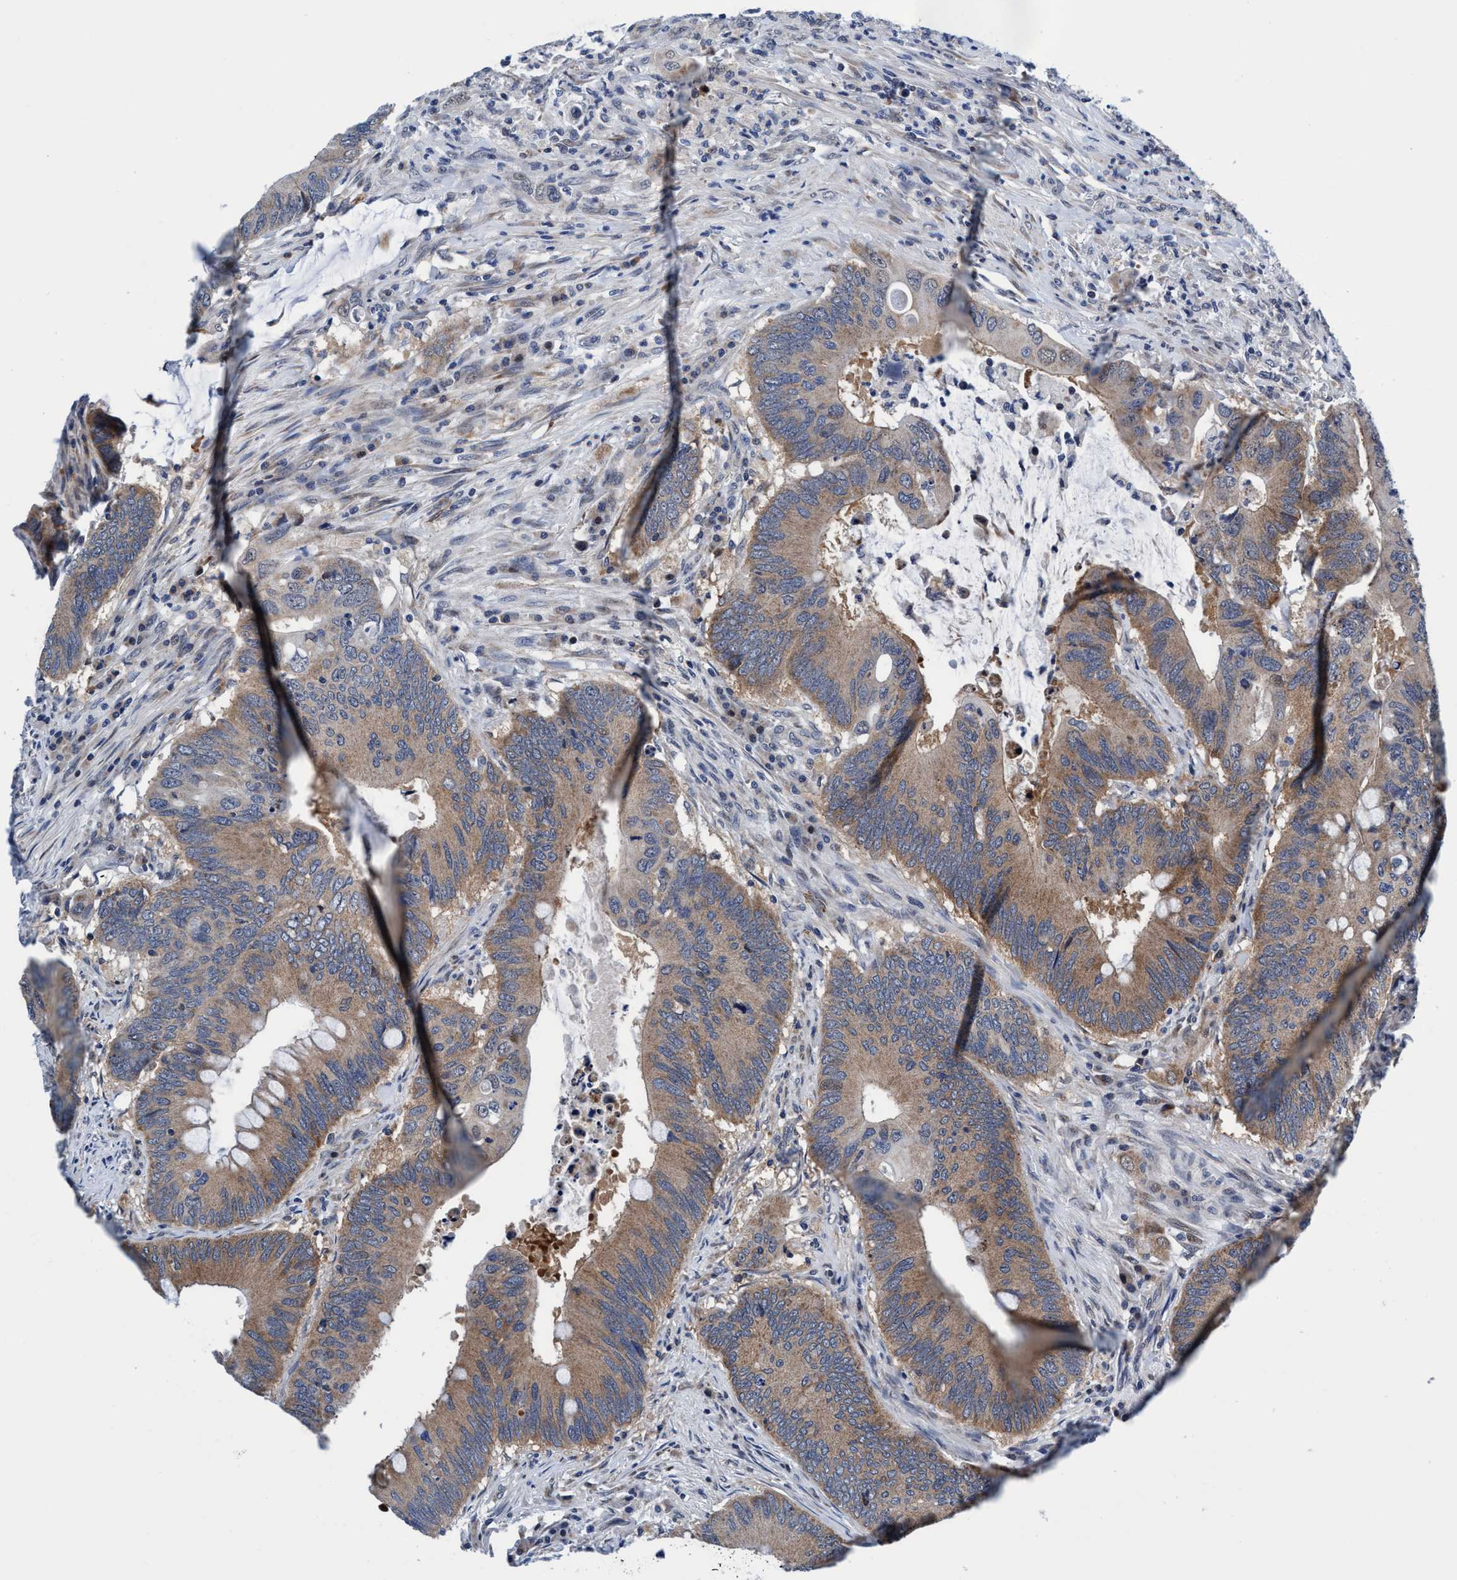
{"staining": {"intensity": "moderate", "quantity": ">75%", "location": "cytoplasmic/membranous"}, "tissue": "colorectal cancer", "cell_type": "Tumor cells", "image_type": "cancer", "snomed": [{"axis": "morphology", "description": "Adenocarcinoma, NOS"}, {"axis": "topography", "description": "Colon"}], "caption": "Immunohistochemical staining of human colorectal adenocarcinoma exhibits medium levels of moderate cytoplasmic/membranous protein expression in approximately >75% of tumor cells.", "gene": "AGAP2", "patient": {"sex": "male", "age": 71}}